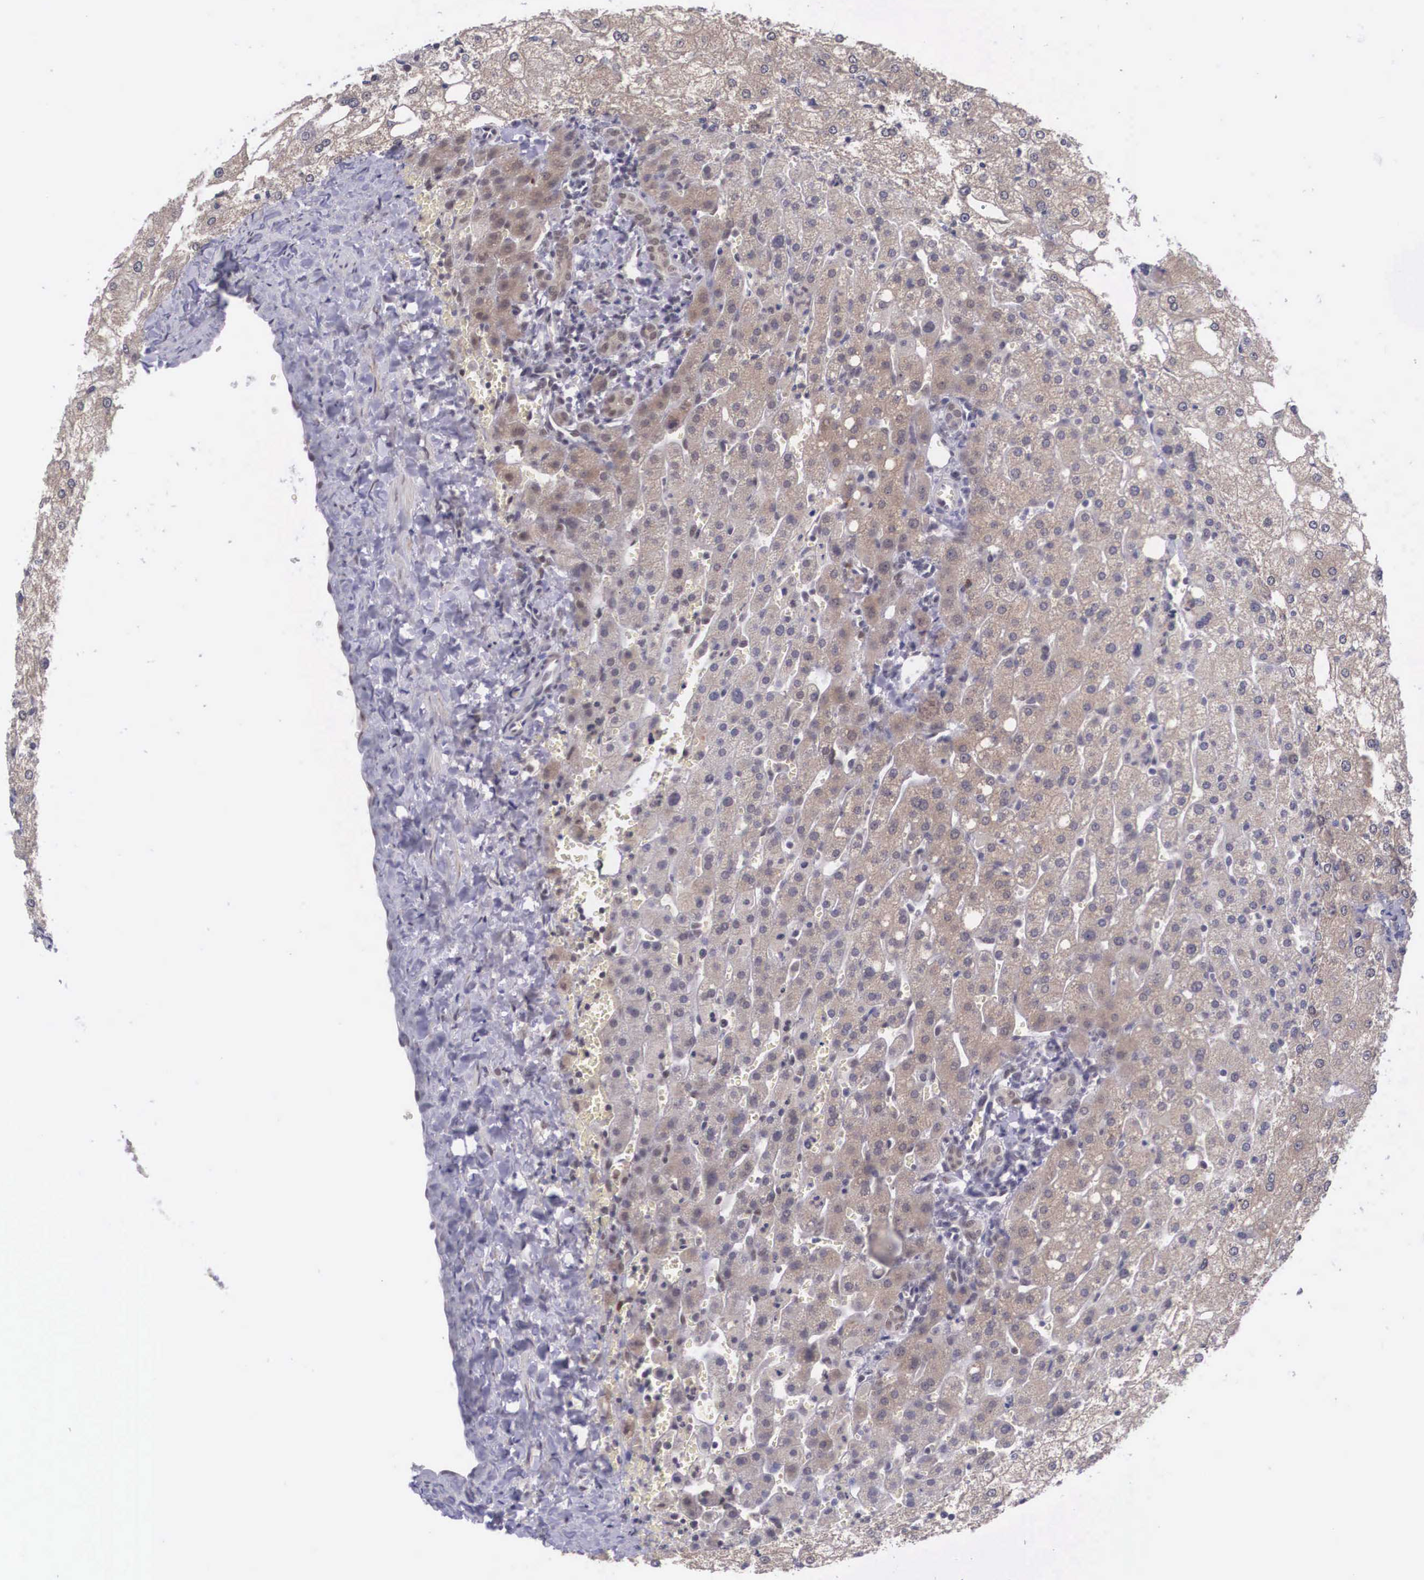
{"staining": {"intensity": "weak", "quantity": "25%-75%", "location": "cytoplasmic/membranous,nuclear"}, "tissue": "liver", "cell_type": "Cholangiocytes", "image_type": "normal", "snomed": [{"axis": "morphology", "description": "Normal tissue, NOS"}, {"axis": "morphology", "description": "Adenocarcinoma, metastatic, NOS"}, {"axis": "topography", "description": "Liver"}], "caption": "Normal liver displays weak cytoplasmic/membranous,nuclear staining in approximately 25%-75% of cholangiocytes (Stains: DAB in brown, nuclei in blue, Microscopy: brightfield microscopy at high magnification)..", "gene": "NINL", "patient": {"sex": "male", "age": 38}}